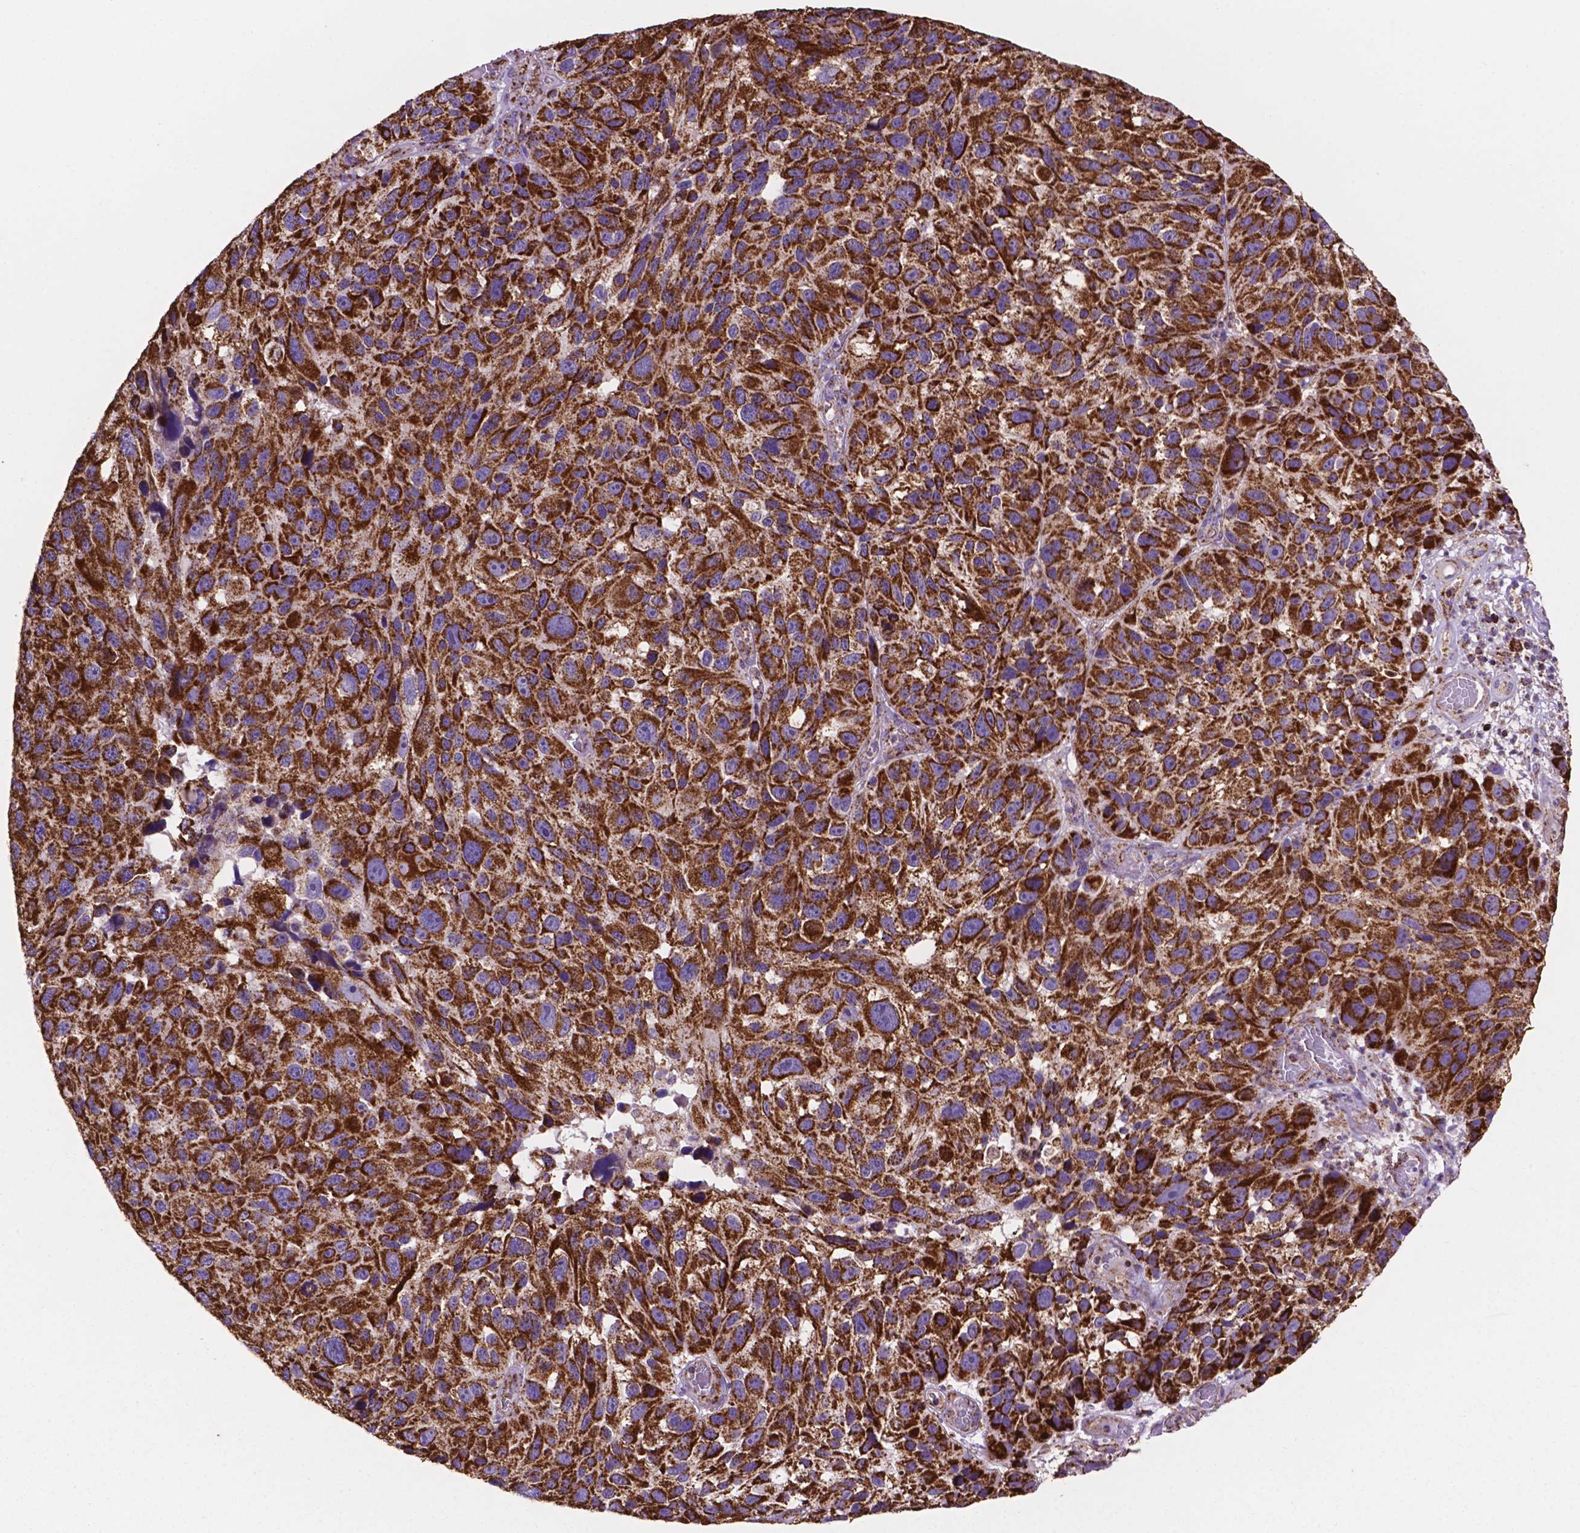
{"staining": {"intensity": "strong", "quantity": ">75%", "location": "cytoplasmic/membranous"}, "tissue": "melanoma", "cell_type": "Tumor cells", "image_type": "cancer", "snomed": [{"axis": "morphology", "description": "Malignant melanoma, NOS"}, {"axis": "topography", "description": "Skin"}], "caption": "A brown stain labels strong cytoplasmic/membranous expression of a protein in malignant melanoma tumor cells.", "gene": "HSPD1", "patient": {"sex": "male", "age": 53}}